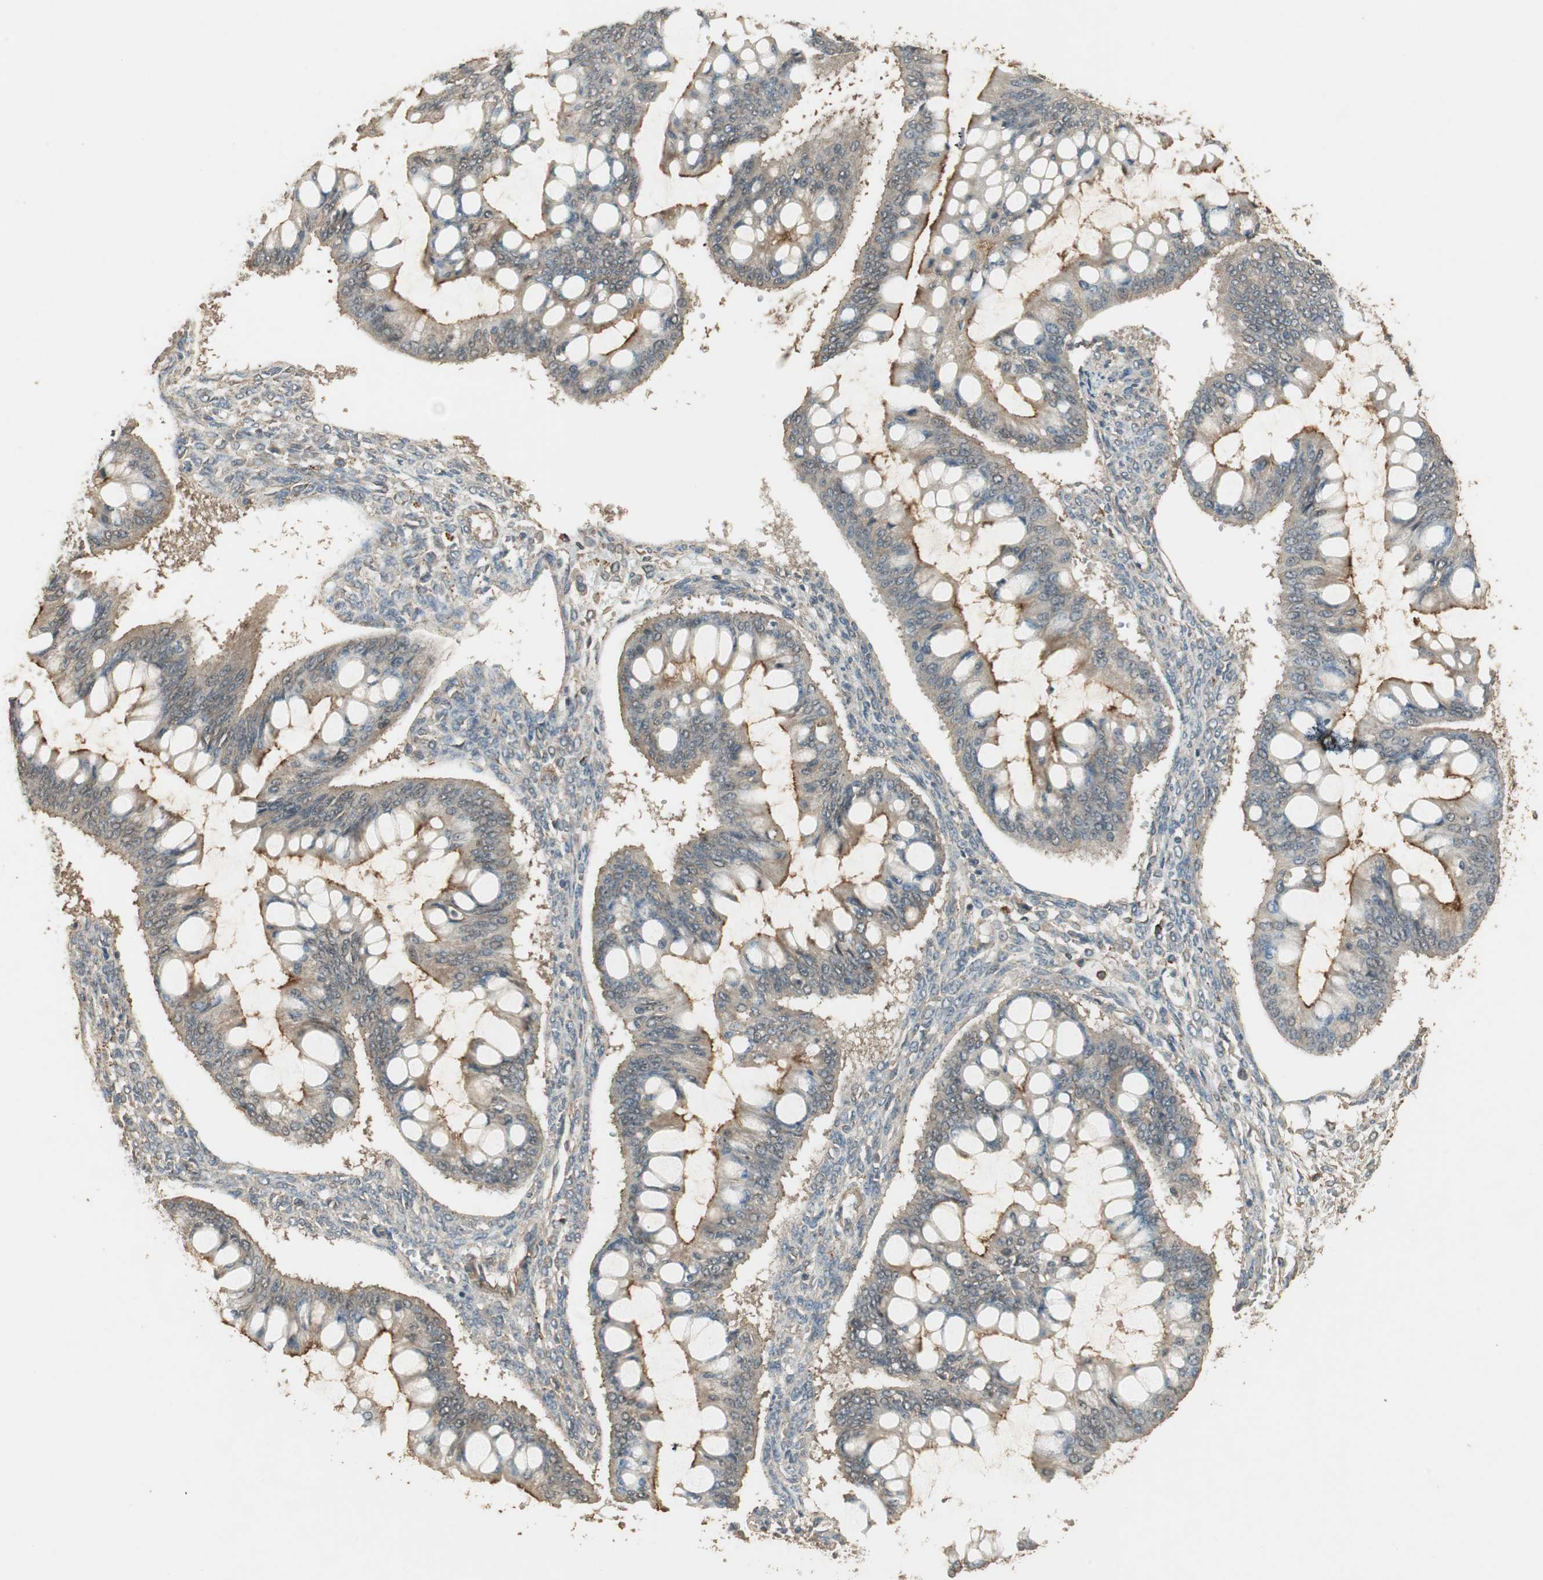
{"staining": {"intensity": "moderate", "quantity": "25%-75%", "location": "cytoplasmic/membranous"}, "tissue": "ovarian cancer", "cell_type": "Tumor cells", "image_type": "cancer", "snomed": [{"axis": "morphology", "description": "Cystadenocarcinoma, mucinous, NOS"}, {"axis": "topography", "description": "Ovary"}], "caption": "Immunohistochemical staining of mucinous cystadenocarcinoma (ovarian) demonstrates moderate cytoplasmic/membranous protein staining in about 25%-75% of tumor cells. Immunohistochemistry stains the protein of interest in brown and the nuclei are stained blue.", "gene": "USP2", "patient": {"sex": "female", "age": 73}}